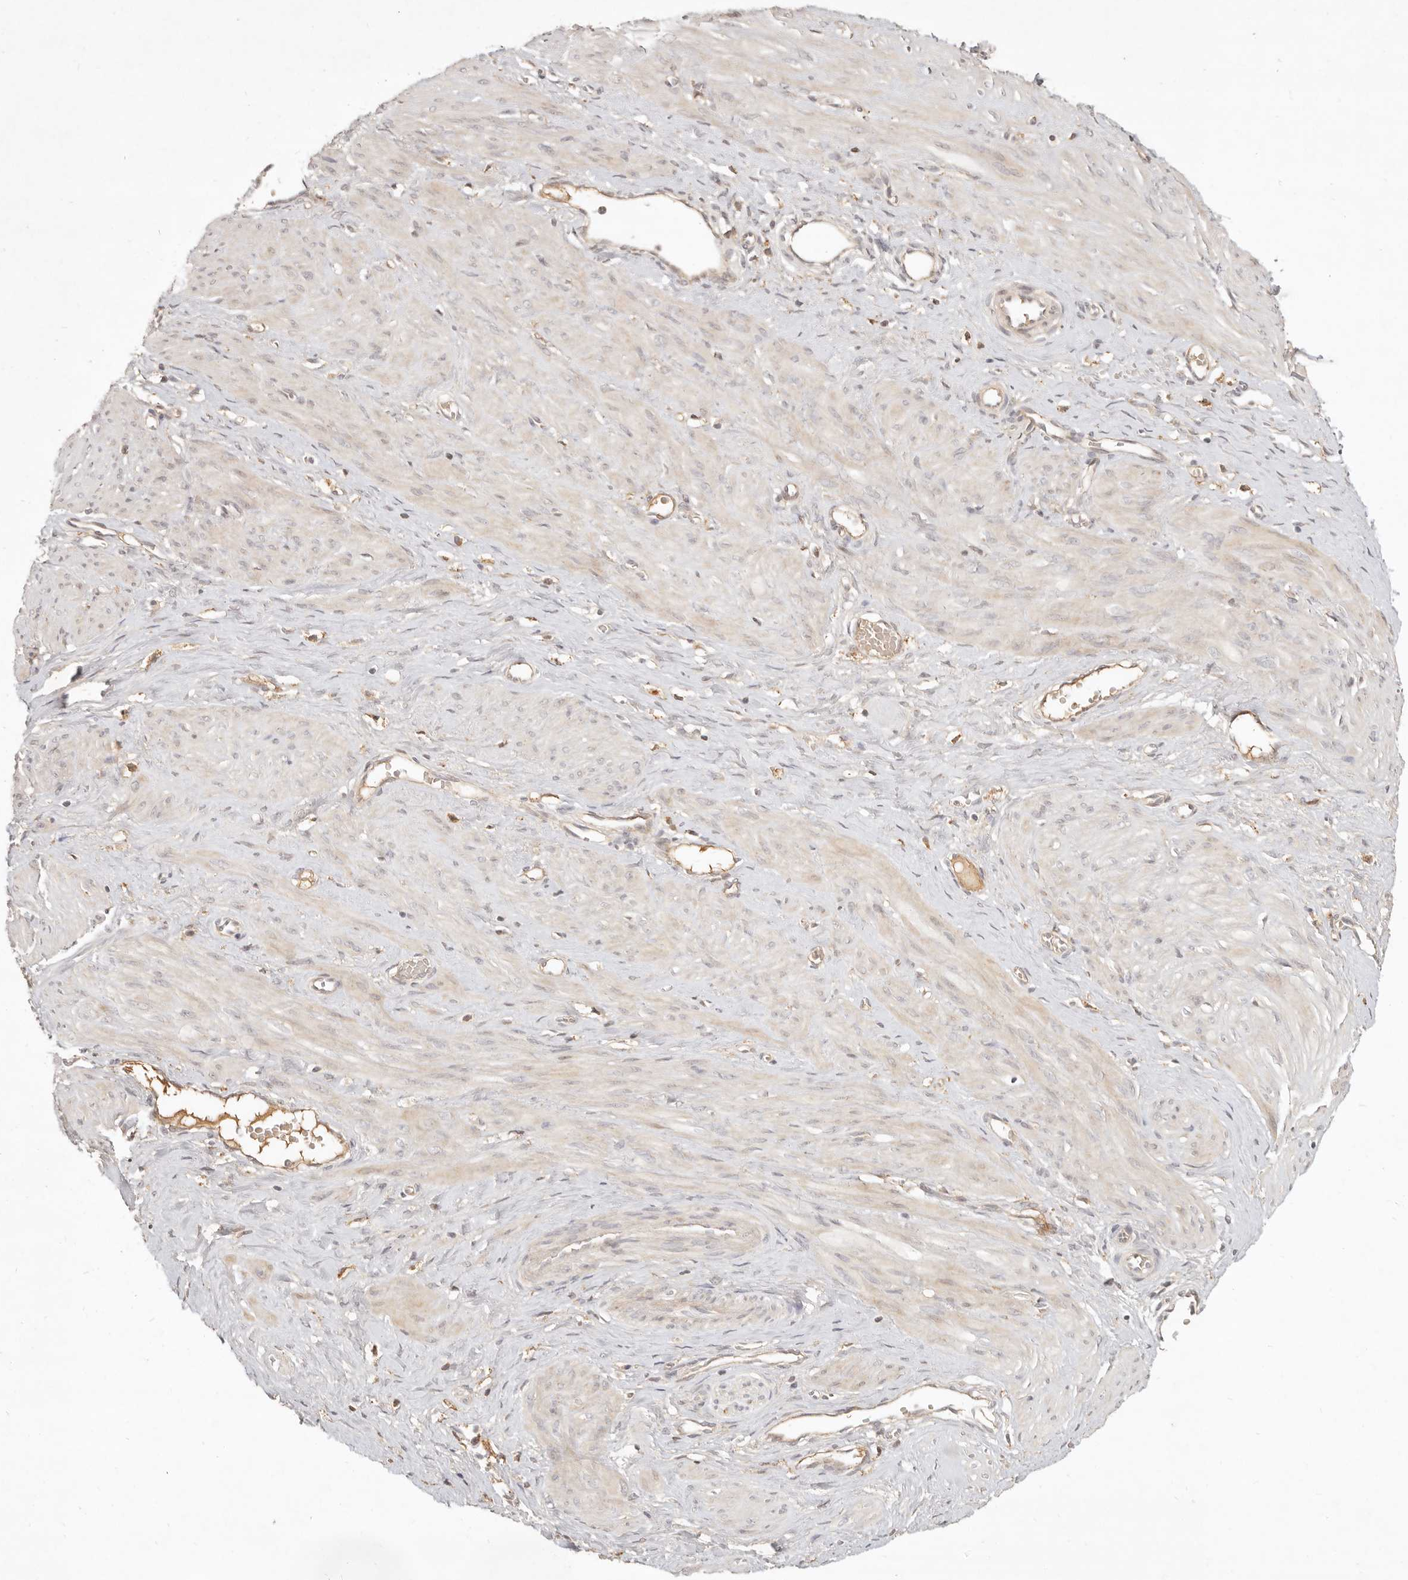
{"staining": {"intensity": "negative", "quantity": "none", "location": "none"}, "tissue": "smooth muscle", "cell_type": "Smooth muscle cells", "image_type": "normal", "snomed": [{"axis": "morphology", "description": "Normal tissue, NOS"}, {"axis": "topography", "description": "Endometrium"}], "caption": "The photomicrograph demonstrates no staining of smooth muscle cells in benign smooth muscle.", "gene": "UBXN11", "patient": {"sex": "female", "age": 33}}